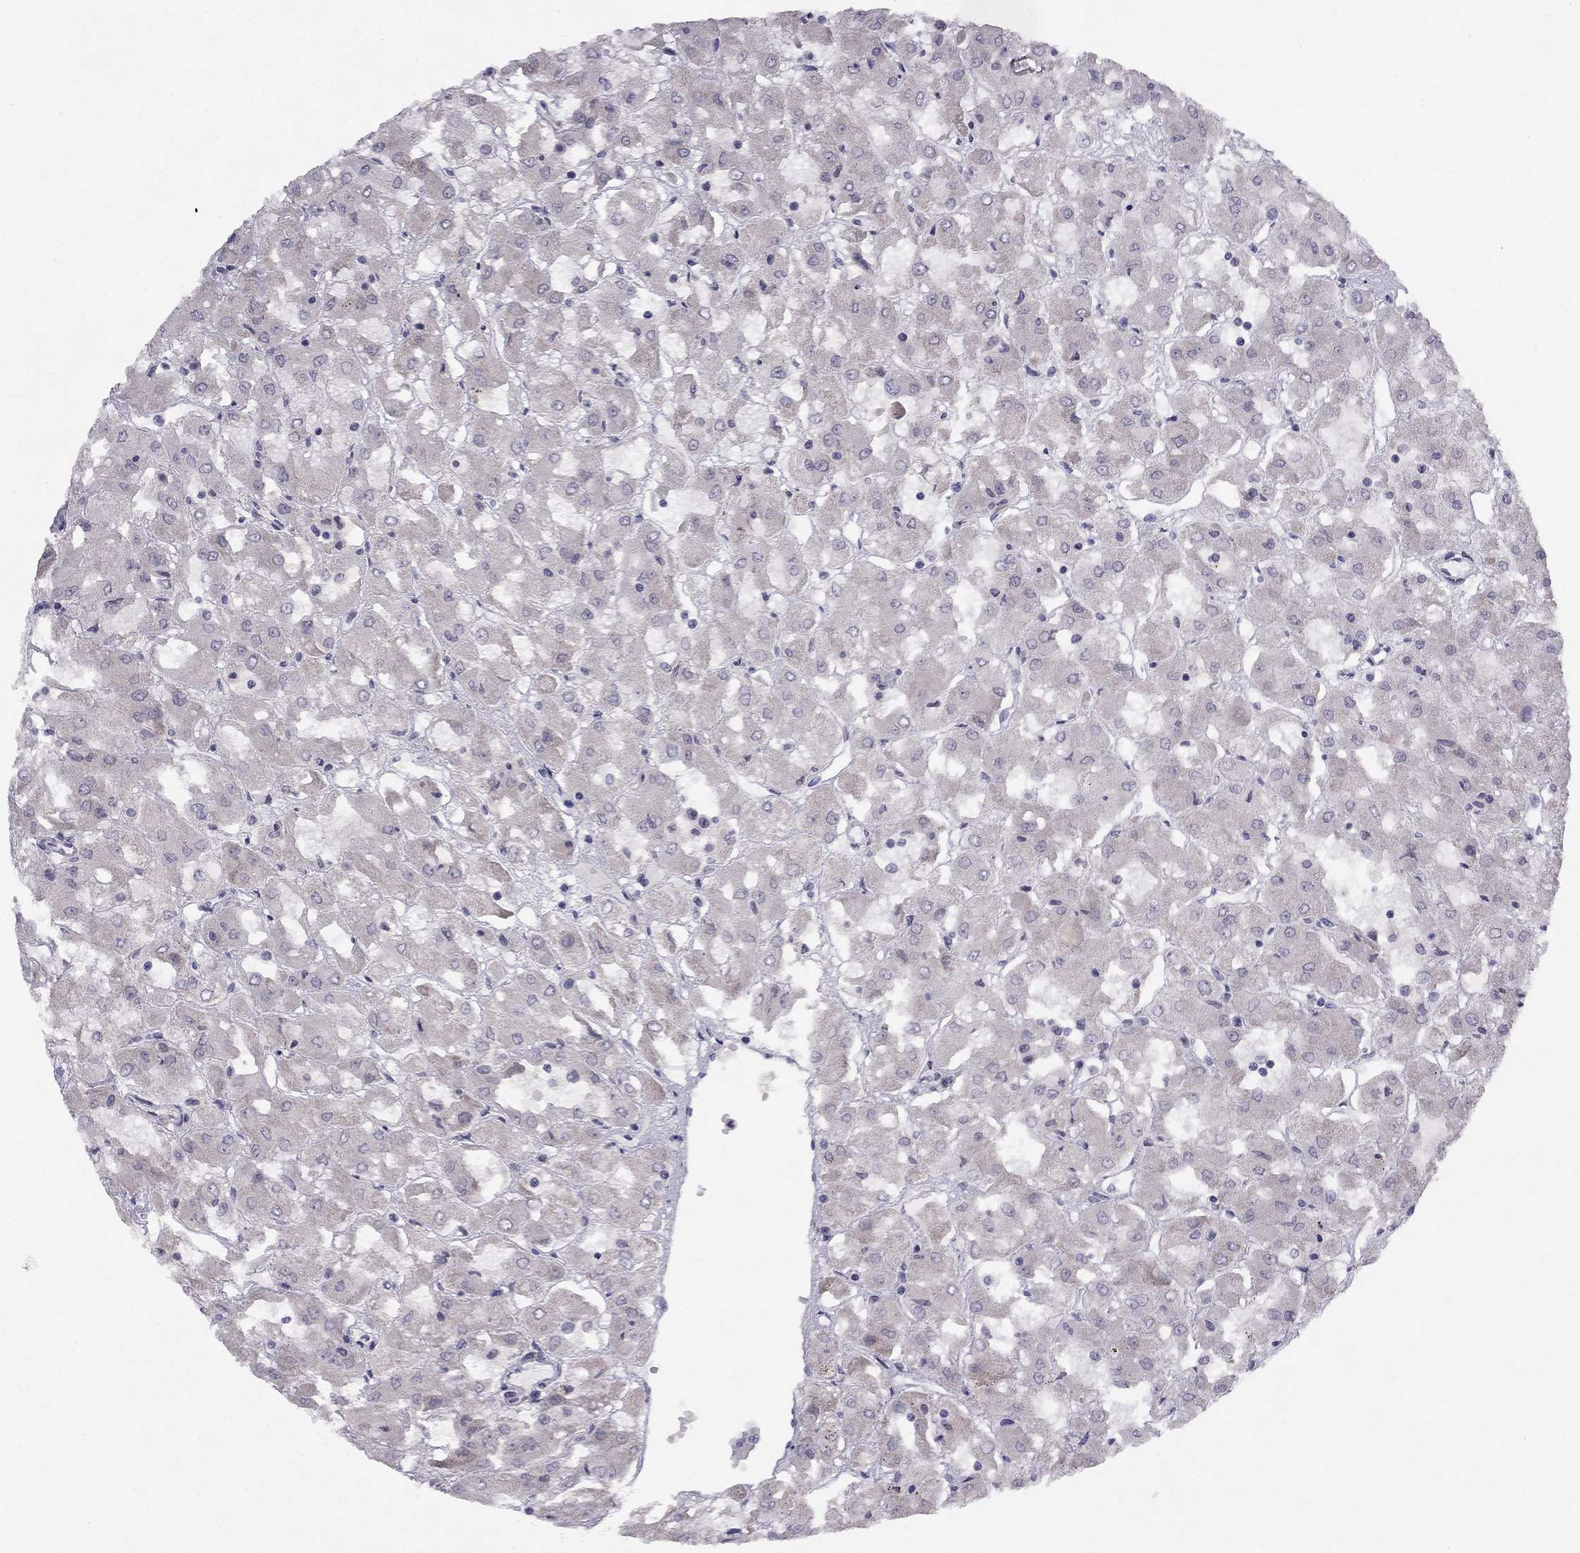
{"staining": {"intensity": "strong", "quantity": "<25%", "location": "cytoplasmic/membranous"}, "tissue": "renal cancer", "cell_type": "Tumor cells", "image_type": "cancer", "snomed": [{"axis": "morphology", "description": "Adenocarcinoma, NOS"}, {"axis": "topography", "description": "Kidney"}], "caption": "Human adenocarcinoma (renal) stained for a protein (brown) shows strong cytoplasmic/membranous positive positivity in approximately <25% of tumor cells.", "gene": "TRPS1", "patient": {"sex": "male", "age": 72}}